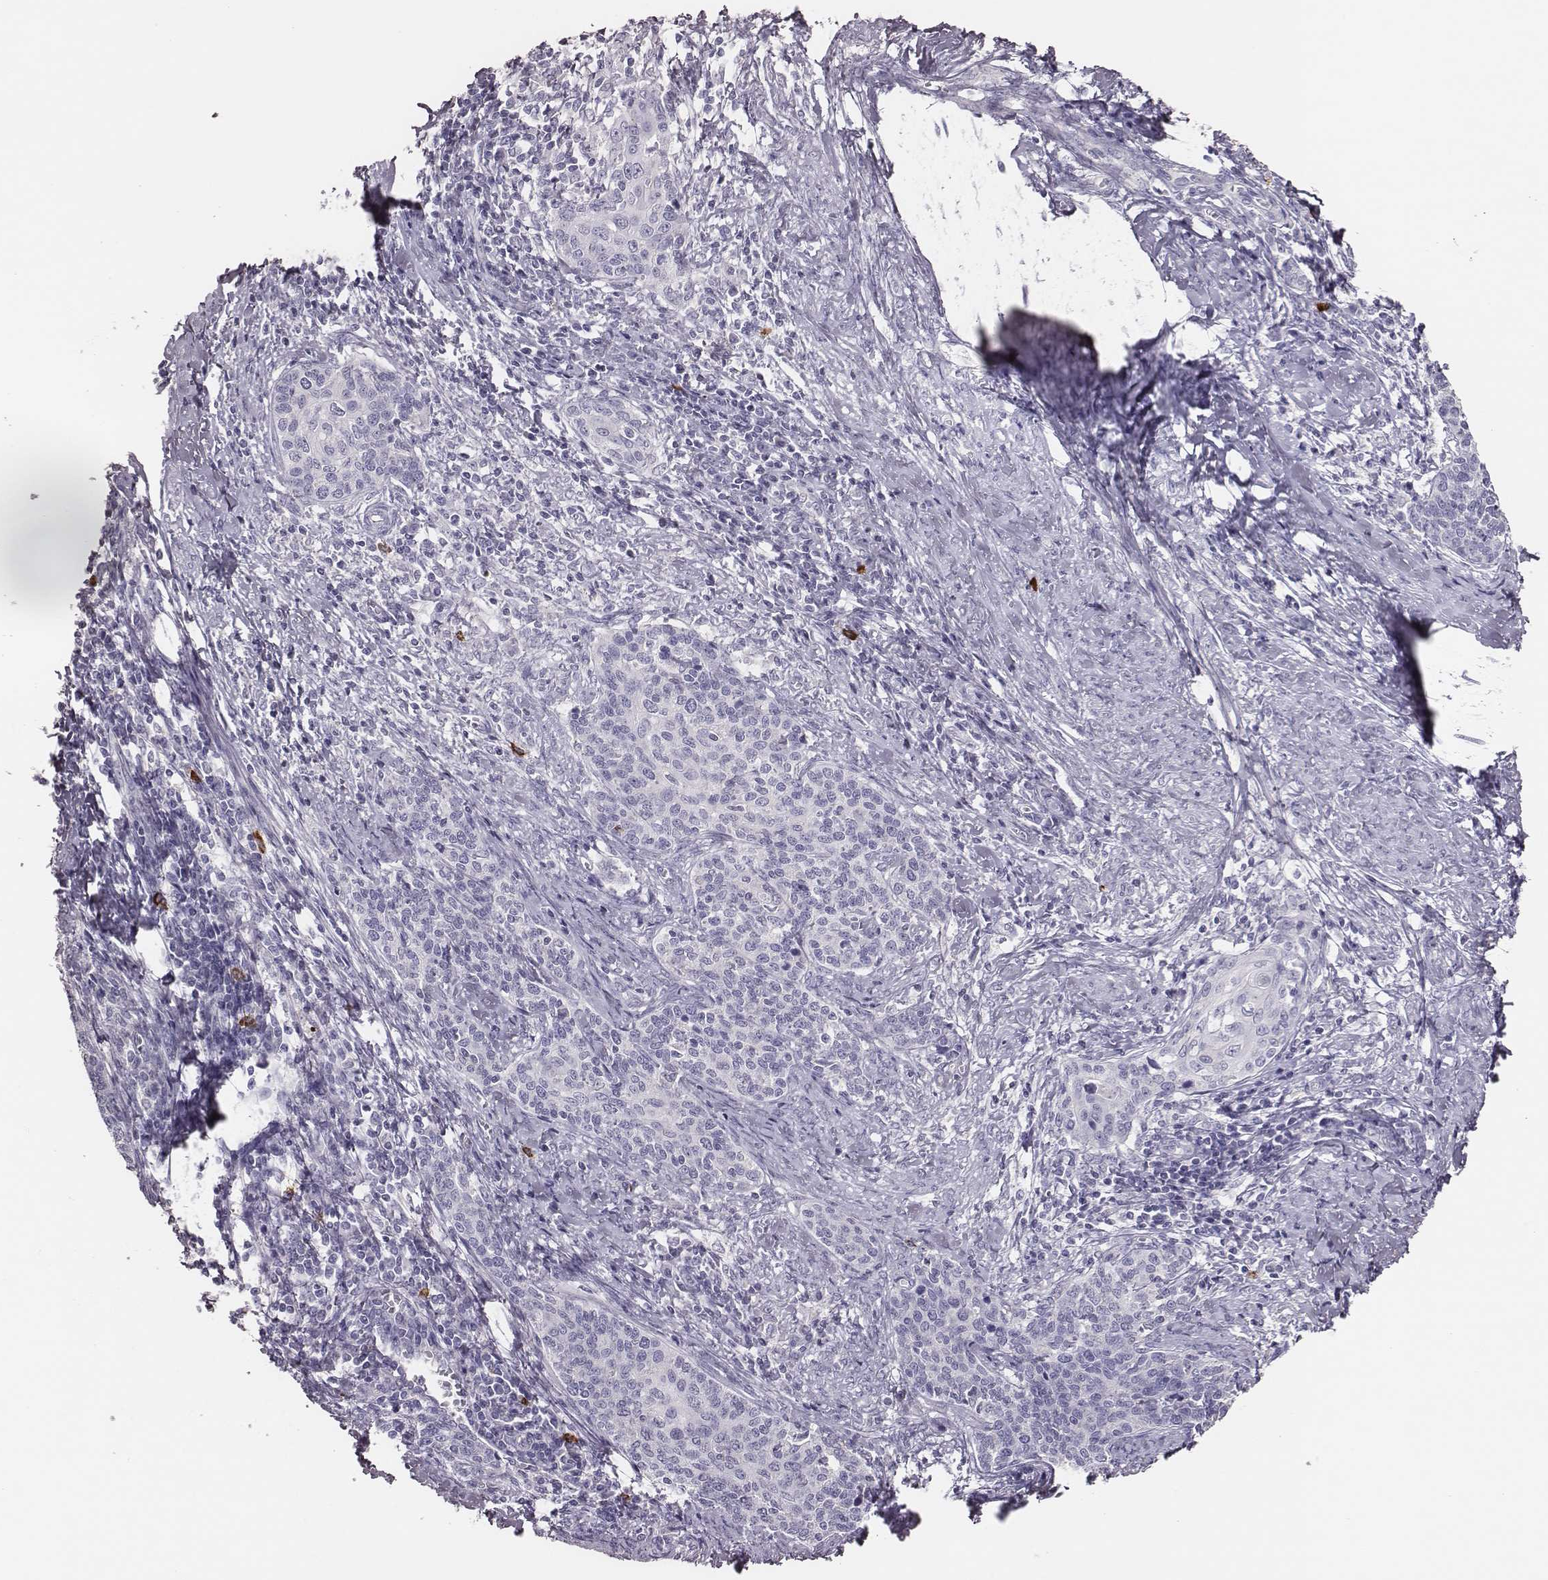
{"staining": {"intensity": "negative", "quantity": "none", "location": "none"}, "tissue": "cervical cancer", "cell_type": "Tumor cells", "image_type": "cancer", "snomed": [{"axis": "morphology", "description": "Squamous cell carcinoma, NOS"}, {"axis": "topography", "description": "Cervix"}], "caption": "Immunohistochemistry of human cervical cancer reveals no staining in tumor cells. (Immunohistochemistry, brightfield microscopy, high magnification).", "gene": "P2RY10", "patient": {"sex": "female", "age": 39}}